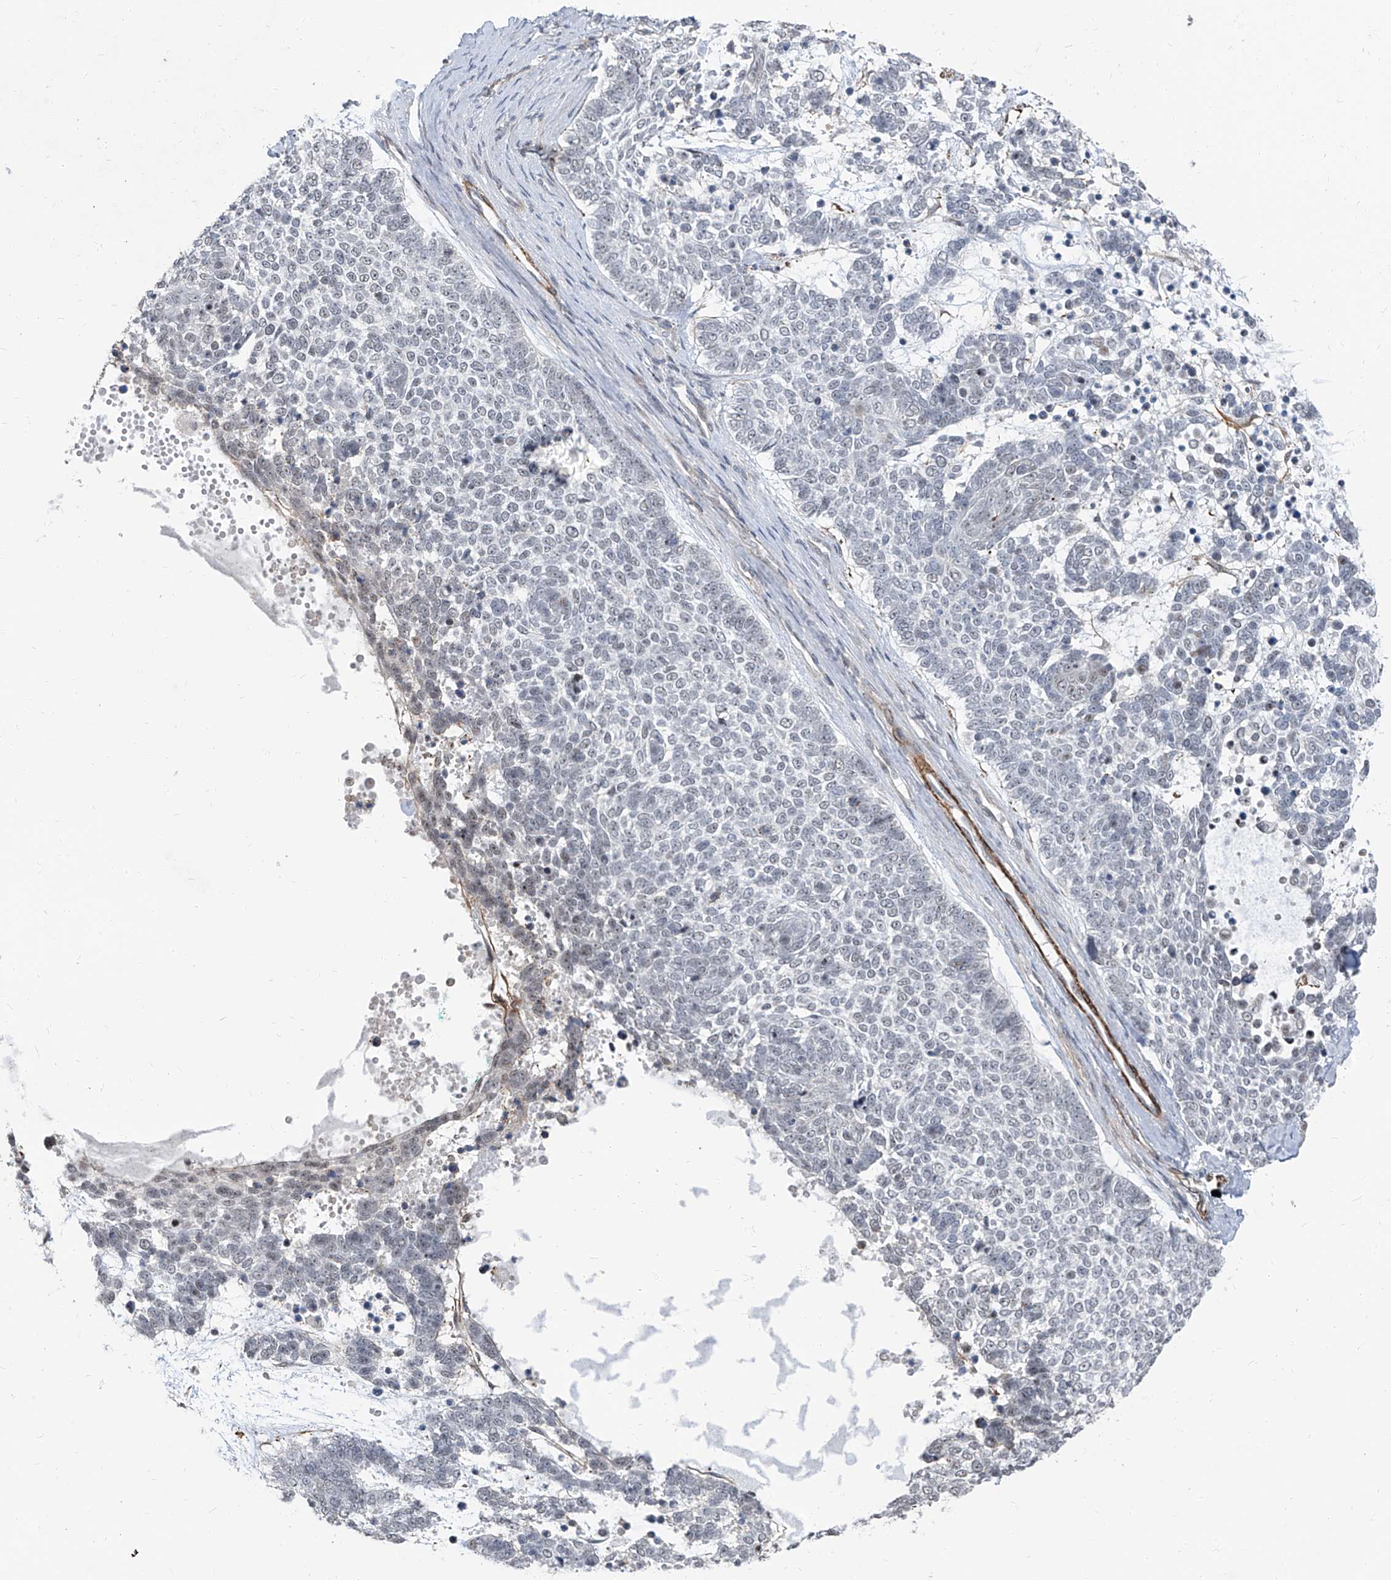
{"staining": {"intensity": "negative", "quantity": "none", "location": "none"}, "tissue": "skin cancer", "cell_type": "Tumor cells", "image_type": "cancer", "snomed": [{"axis": "morphology", "description": "Basal cell carcinoma"}, {"axis": "topography", "description": "Skin"}], "caption": "DAB (3,3'-diaminobenzidine) immunohistochemical staining of skin basal cell carcinoma demonstrates no significant positivity in tumor cells.", "gene": "TXLNB", "patient": {"sex": "female", "age": 81}}